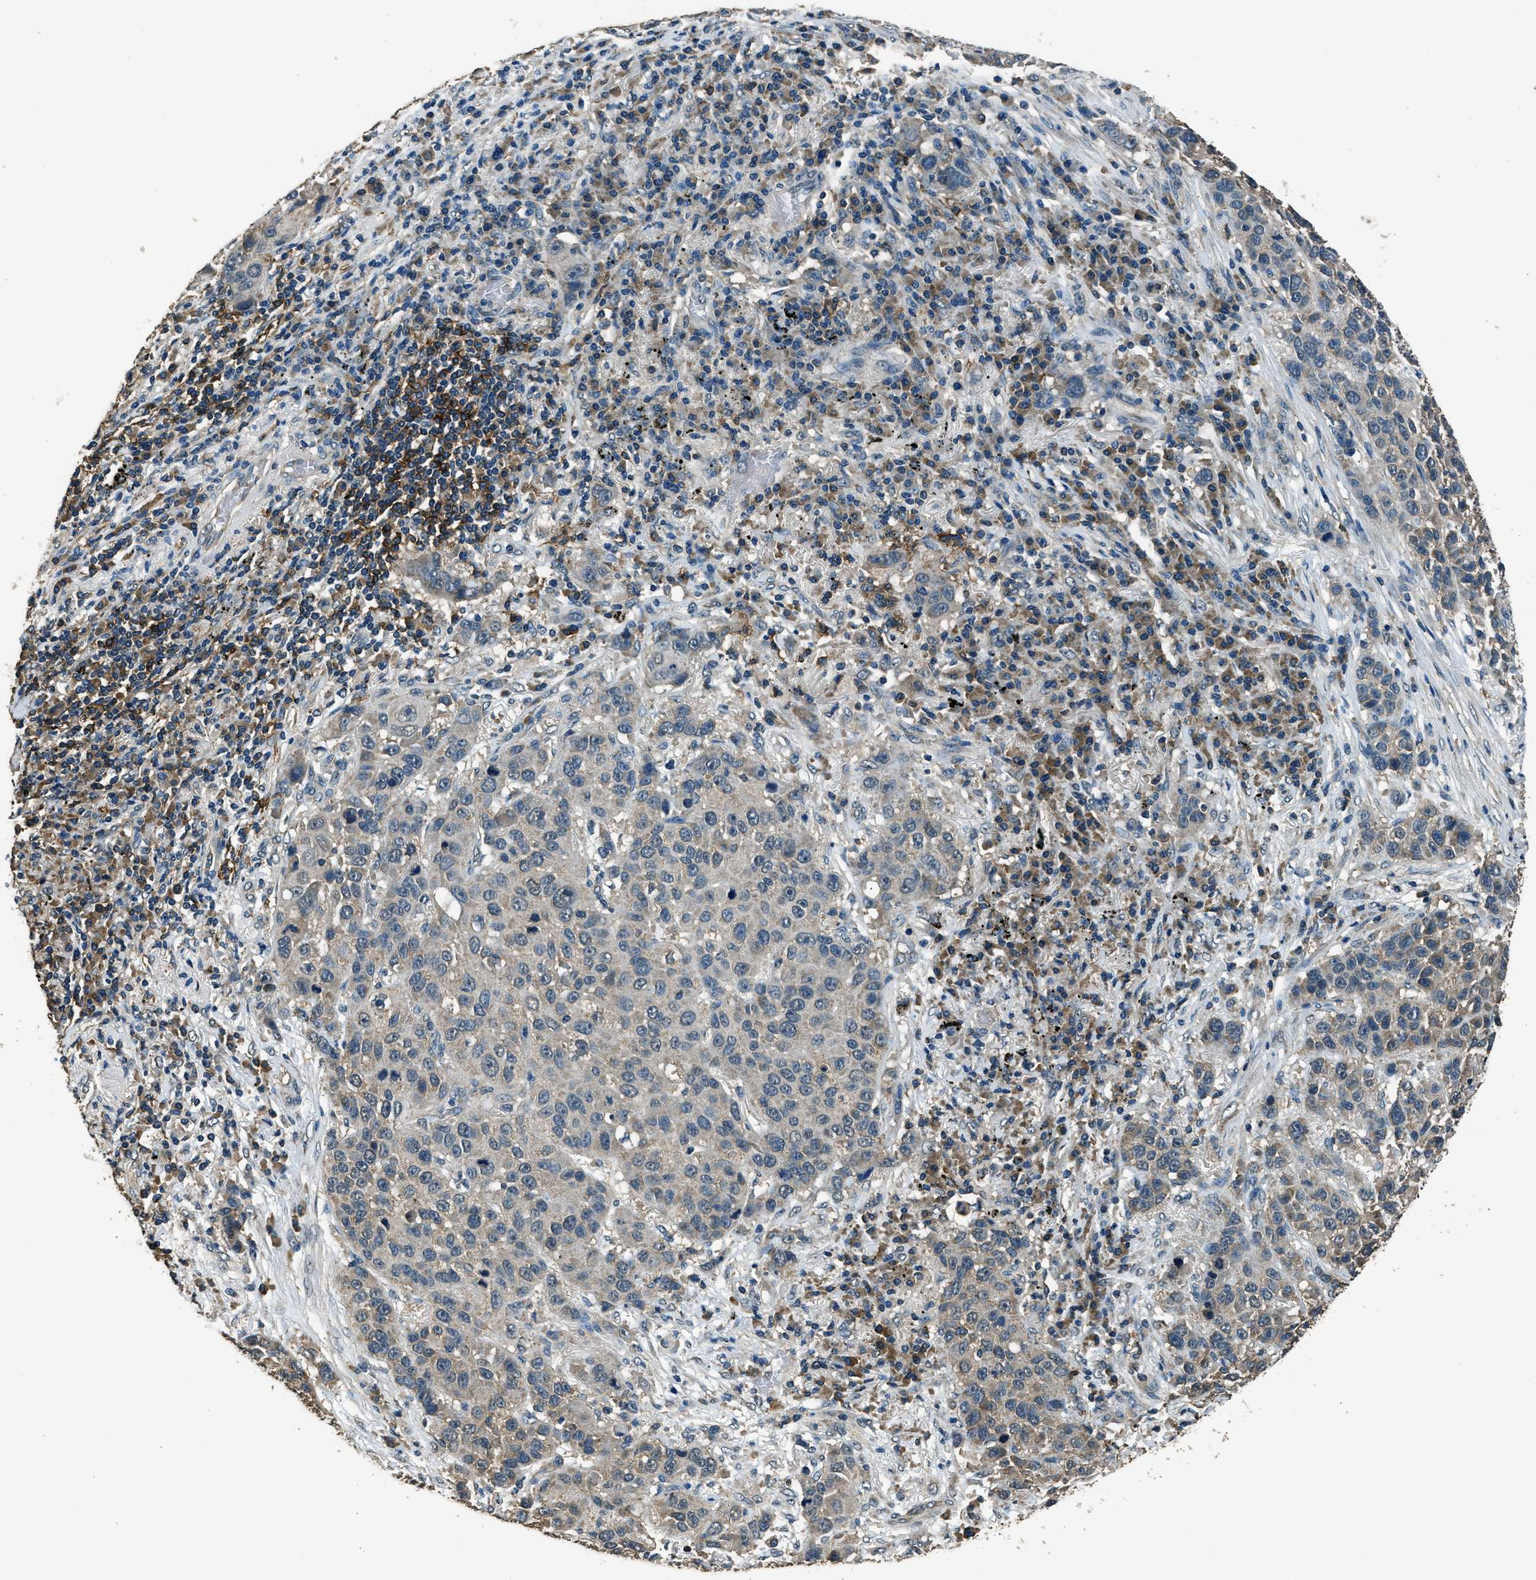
{"staining": {"intensity": "weak", "quantity": "<25%", "location": "cytoplasmic/membranous"}, "tissue": "lung cancer", "cell_type": "Tumor cells", "image_type": "cancer", "snomed": [{"axis": "morphology", "description": "Squamous cell carcinoma, NOS"}, {"axis": "topography", "description": "Lung"}], "caption": "A photomicrograph of human squamous cell carcinoma (lung) is negative for staining in tumor cells. (DAB immunohistochemistry (IHC) visualized using brightfield microscopy, high magnification).", "gene": "SALL3", "patient": {"sex": "male", "age": 57}}